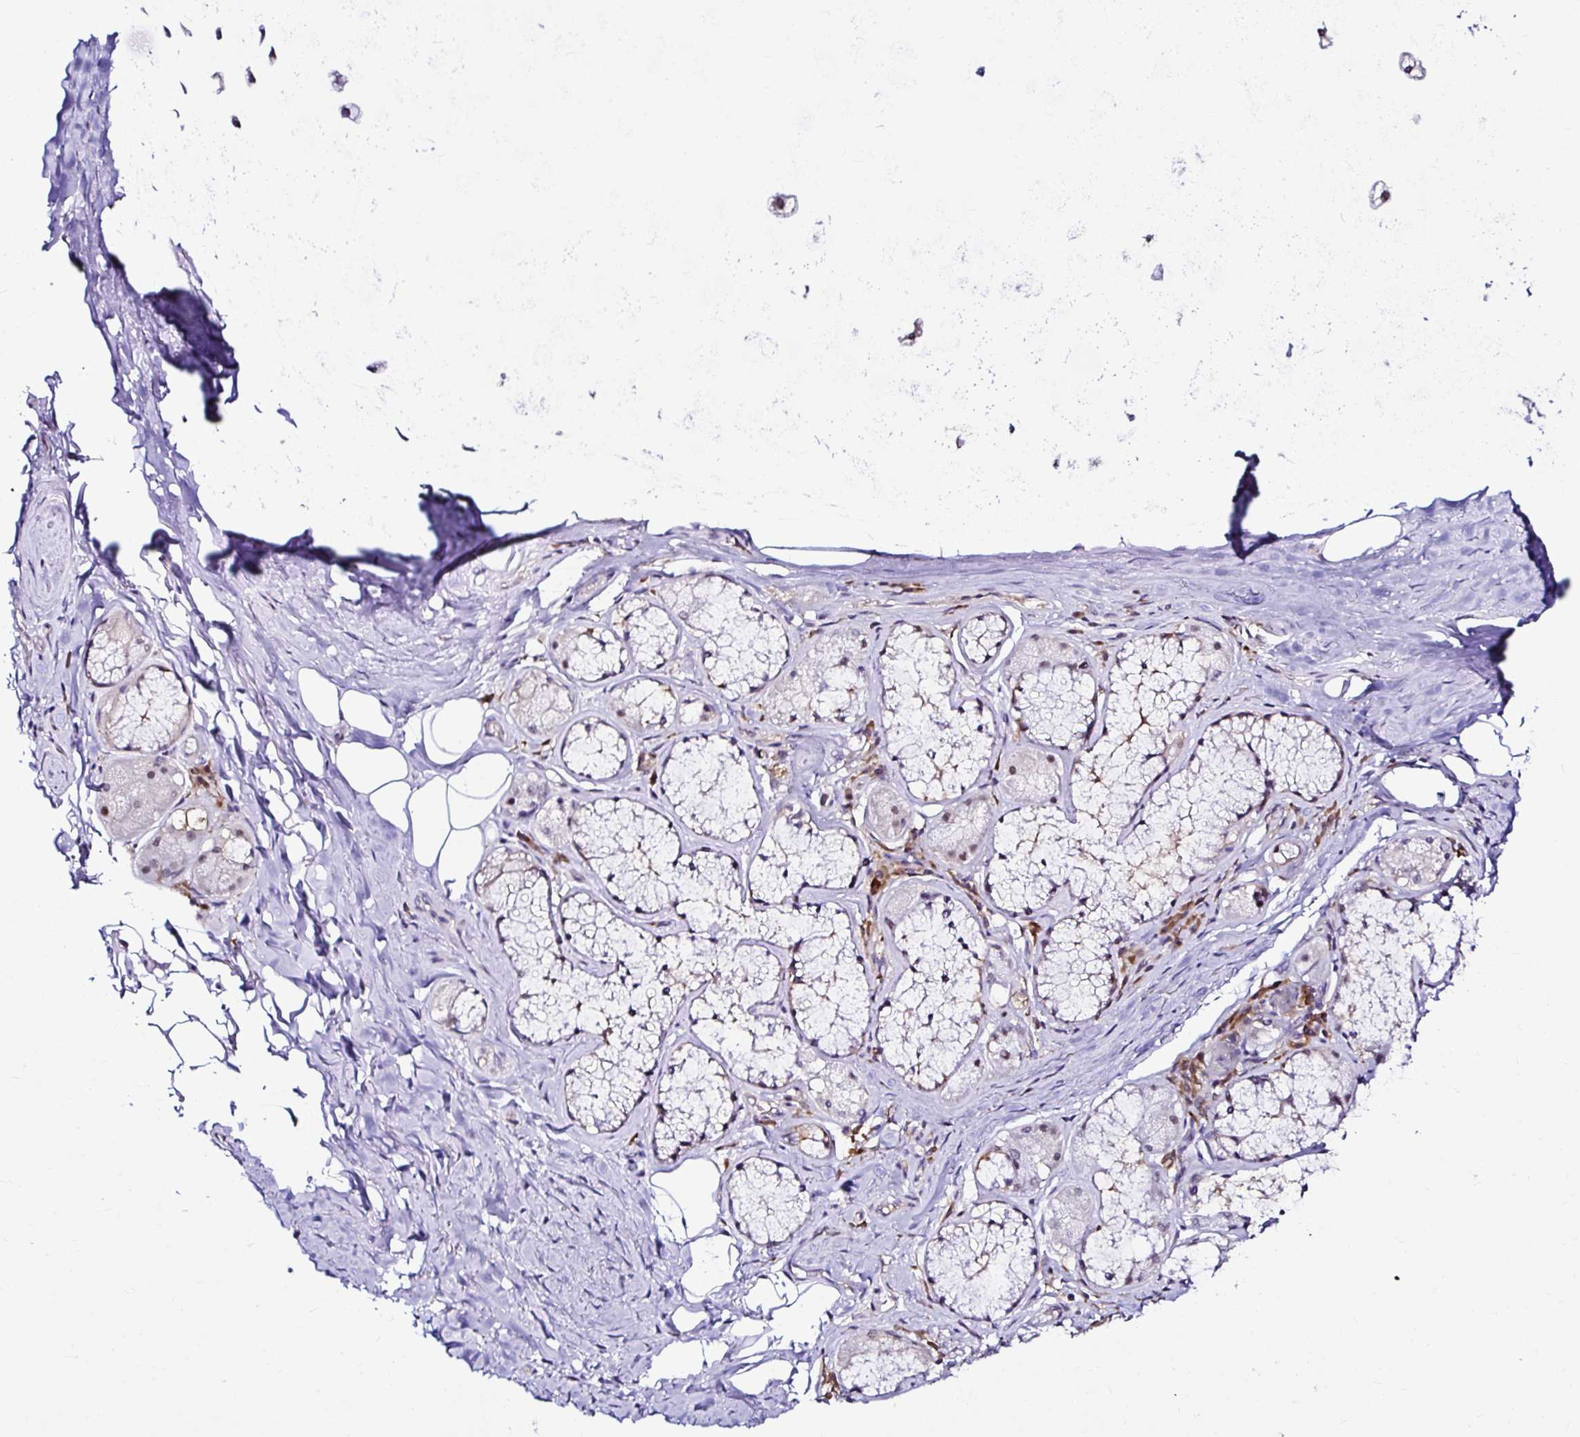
{"staining": {"intensity": "negative", "quantity": "none", "location": "none"}, "tissue": "adipose tissue", "cell_type": "Adipocytes", "image_type": "normal", "snomed": [{"axis": "morphology", "description": "Normal tissue, NOS"}, {"axis": "topography", "description": "Cartilage tissue"}, {"axis": "topography", "description": "Bronchus"}], "caption": "This is a histopathology image of immunohistochemistry (IHC) staining of unremarkable adipose tissue, which shows no expression in adipocytes. (IHC, brightfield microscopy, high magnification).", "gene": "PSMD3", "patient": {"sex": "male", "age": 64}}